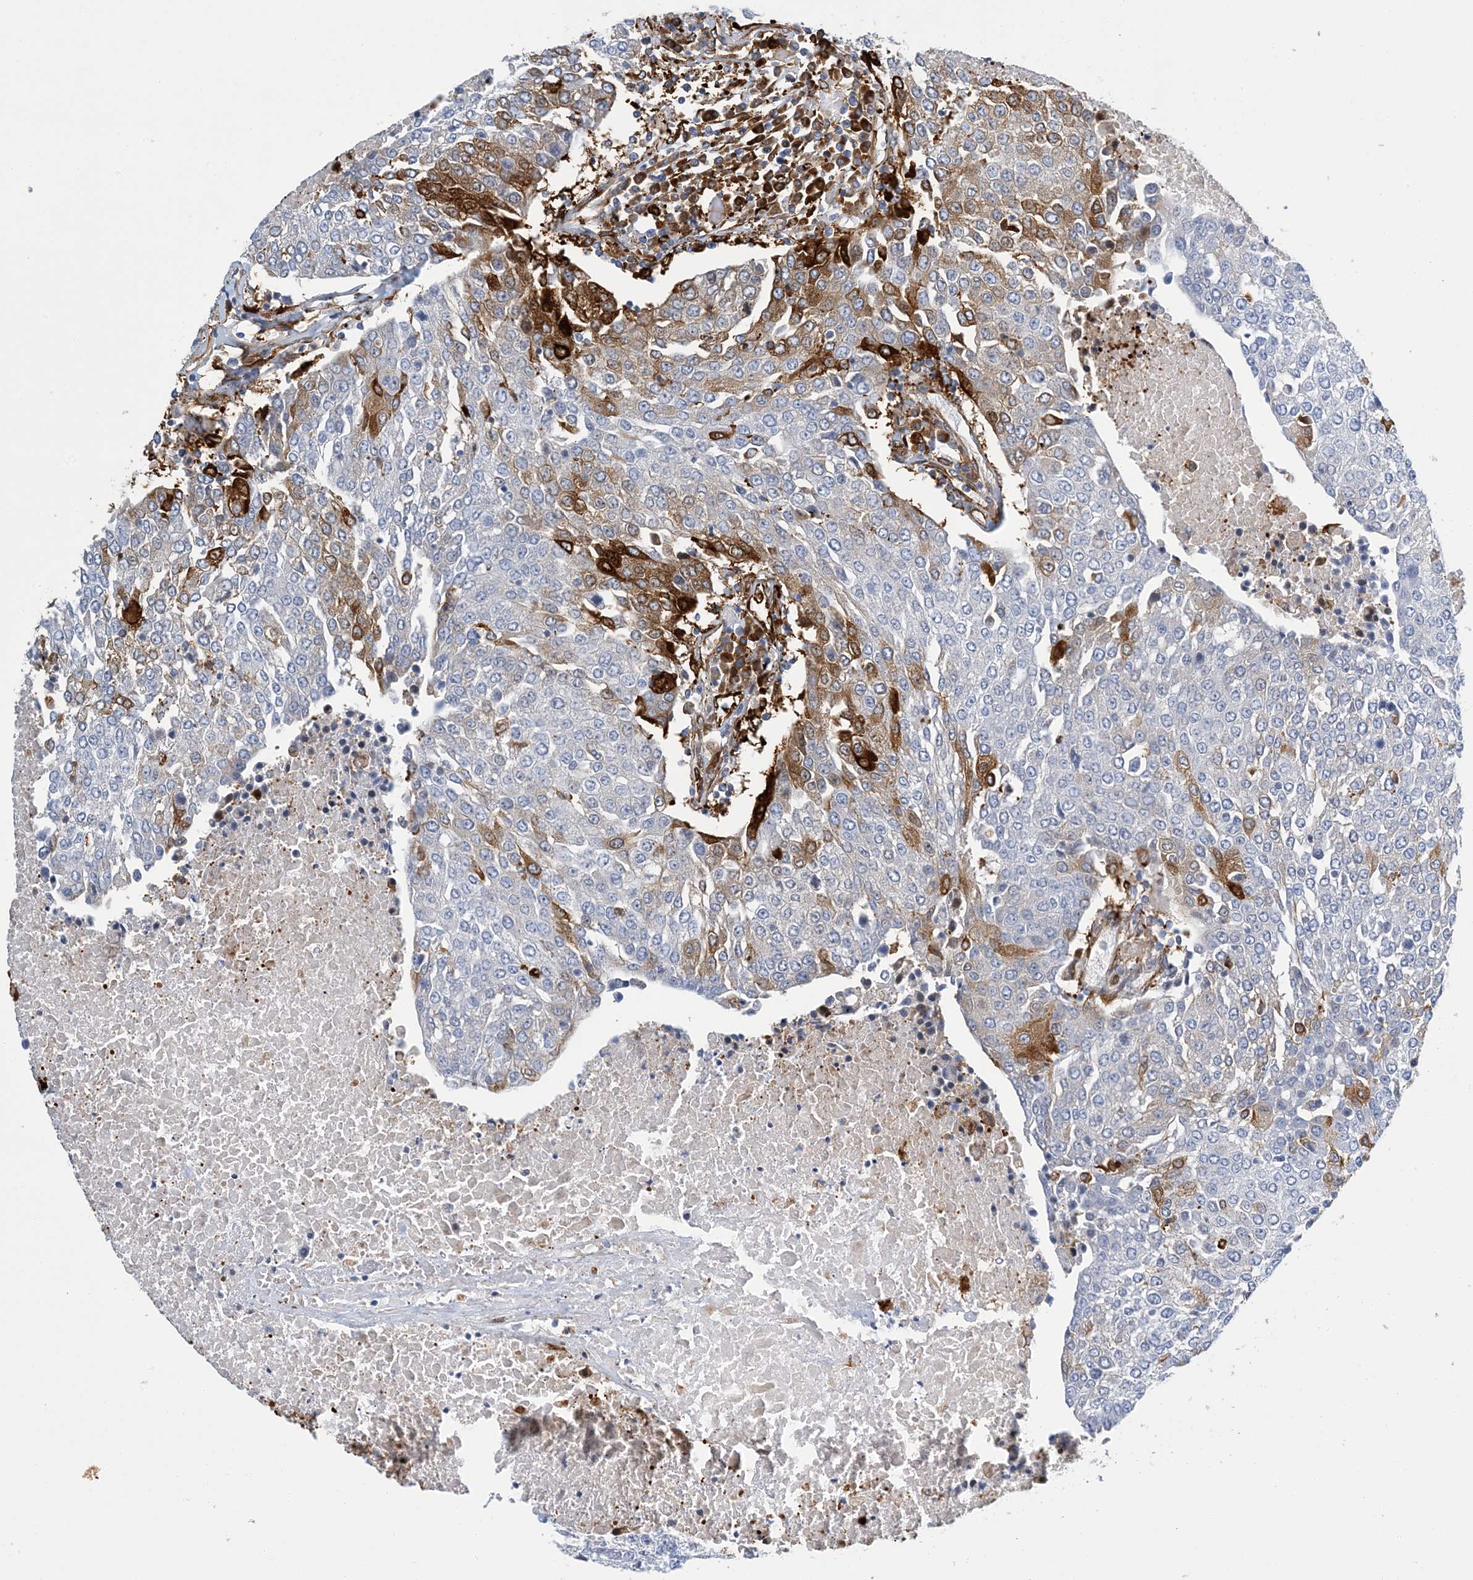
{"staining": {"intensity": "moderate", "quantity": "<25%", "location": "cytoplasmic/membranous"}, "tissue": "urothelial cancer", "cell_type": "Tumor cells", "image_type": "cancer", "snomed": [{"axis": "morphology", "description": "Urothelial carcinoma, High grade"}, {"axis": "topography", "description": "Urinary bladder"}], "caption": "IHC image of human urothelial cancer stained for a protein (brown), which demonstrates low levels of moderate cytoplasmic/membranous staining in about <25% of tumor cells.", "gene": "PCDHA2", "patient": {"sex": "female", "age": 85}}